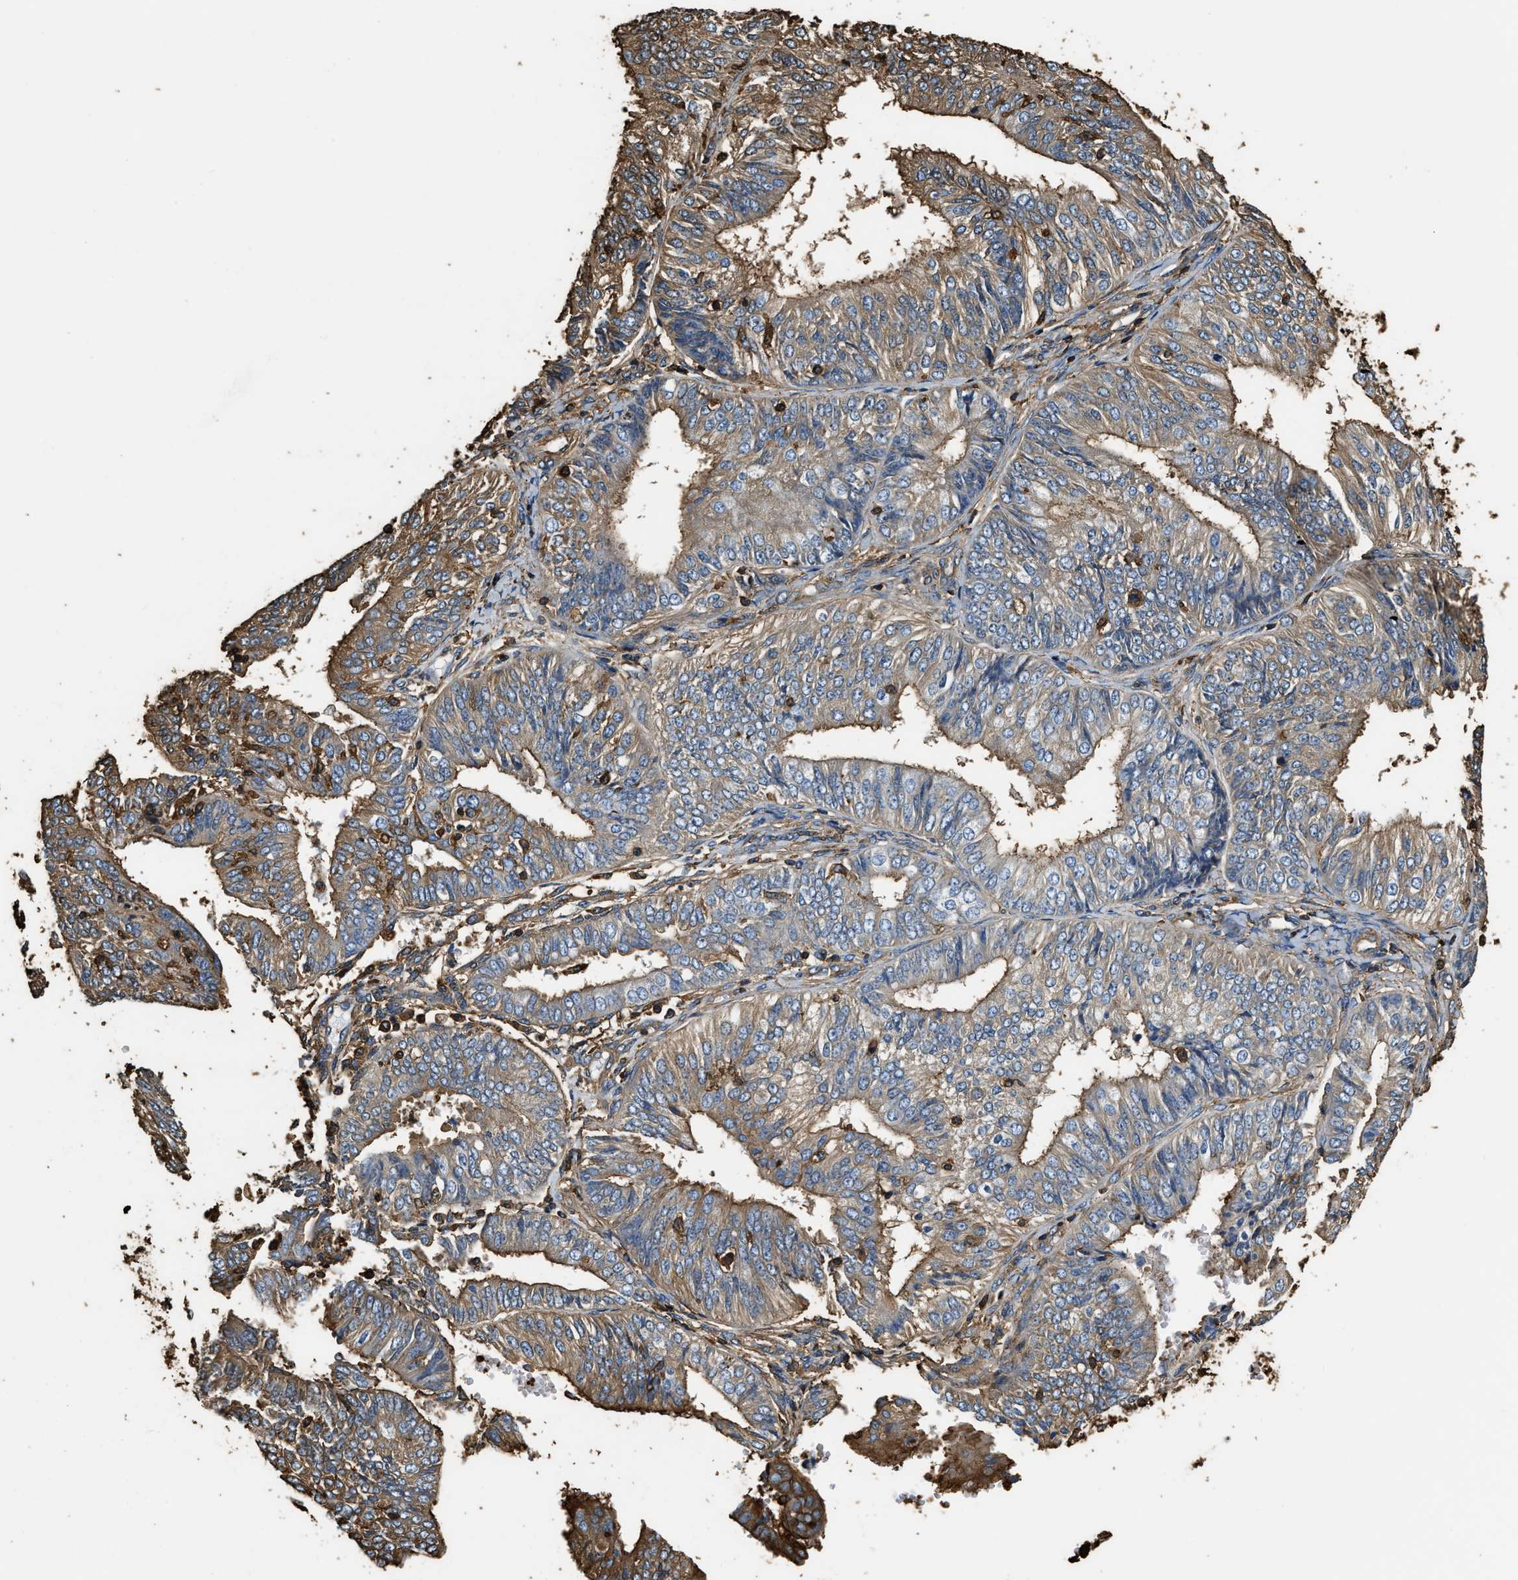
{"staining": {"intensity": "moderate", "quantity": ">75%", "location": "cytoplasmic/membranous"}, "tissue": "endometrial cancer", "cell_type": "Tumor cells", "image_type": "cancer", "snomed": [{"axis": "morphology", "description": "Adenocarcinoma, NOS"}, {"axis": "topography", "description": "Endometrium"}], "caption": "DAB (3,3'-diaminobenzidine) immunohistochemical staining of endometrial cancer demonstrates moderate cytoplasmic/membranous protein expression in about >75% of tumor cells.", "gene": "ACCS", "patient": {"sex": "female", "age": 58}}